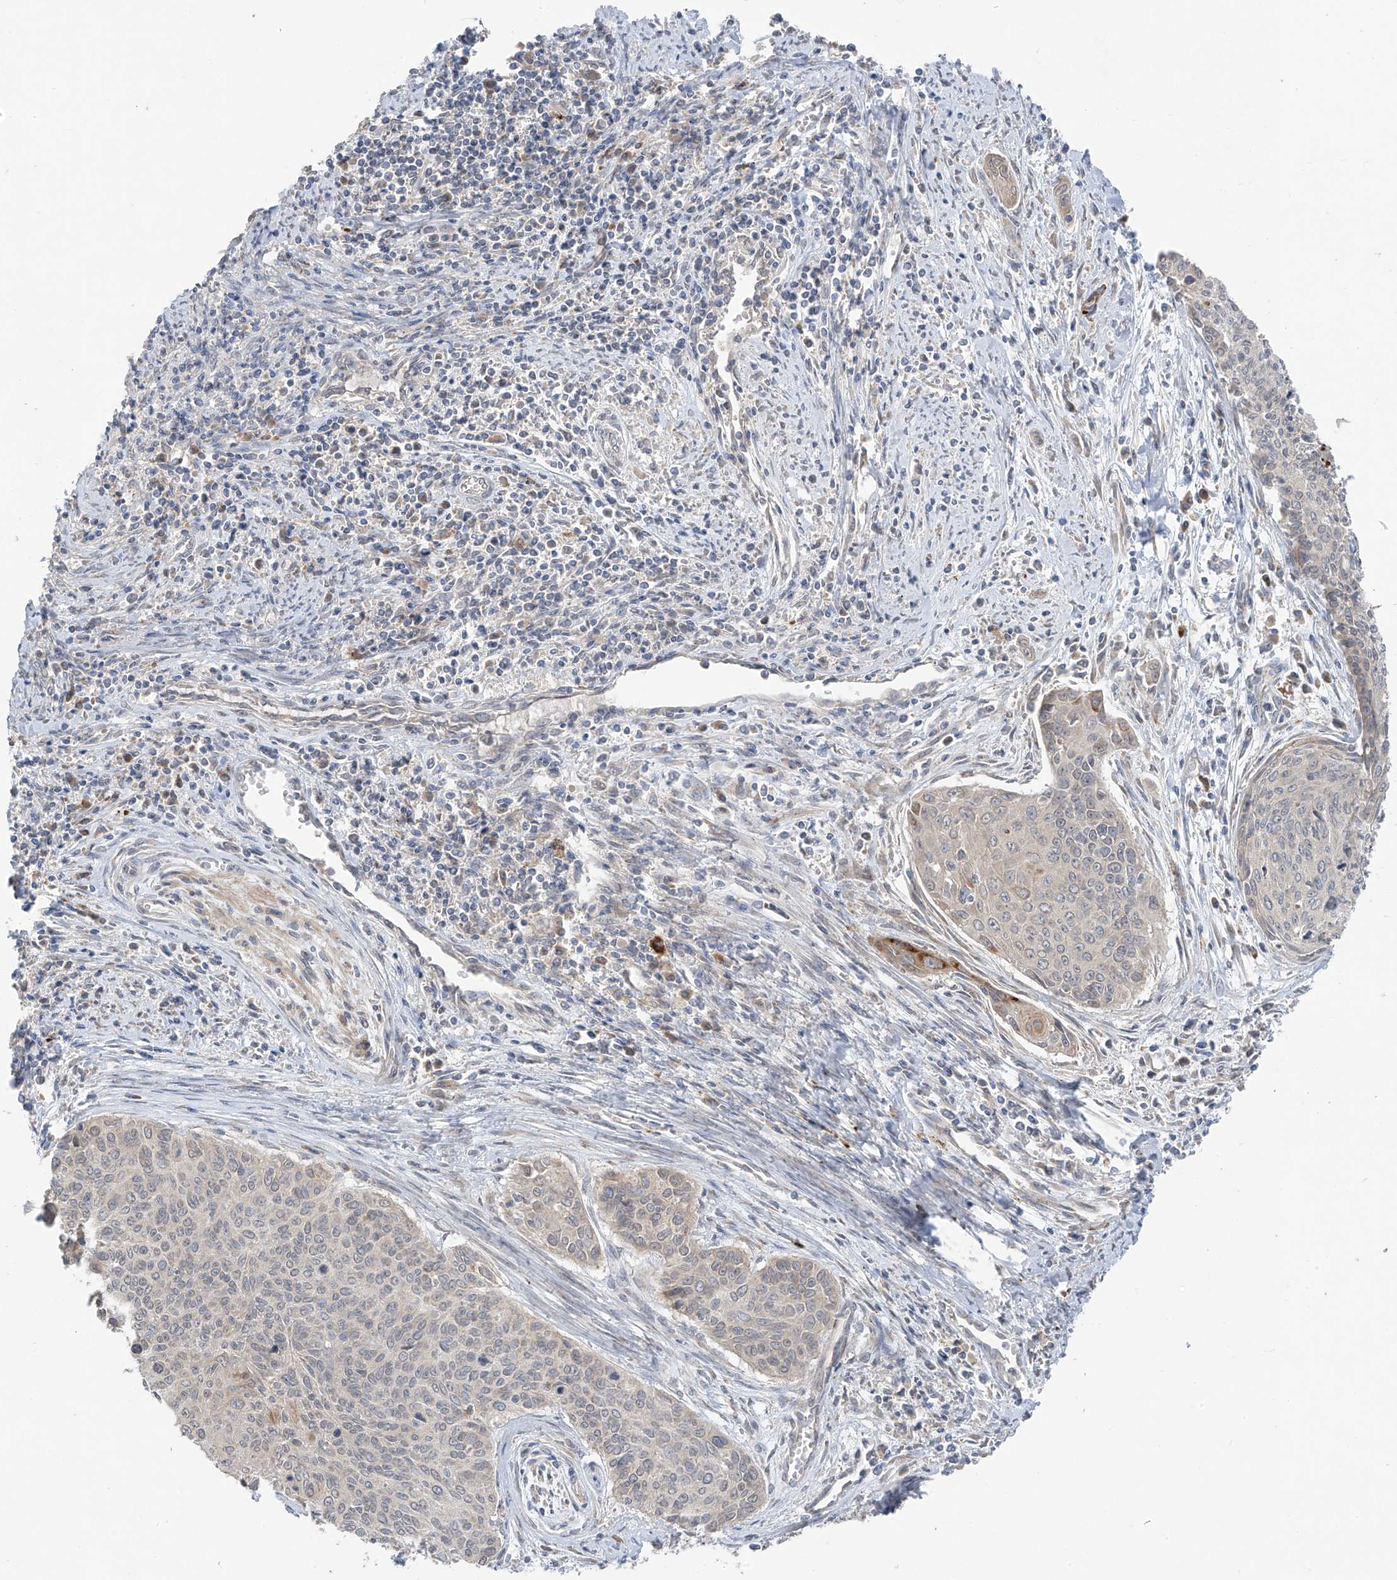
{"staining": {"intensity": "moderate", "quantity": "<25%", "location": "cytoplasmic/membranous"}, "tissue": "cervical cancer", "cell_type": "Tumor cells", "image_type": "cancer", "snomed": [{"axis": "morphology", "description": "Squamous cell carcinoma, NOS"}, {"axis": "topography", "description": "Cervix"}], "caption": "Immunohistochemical staining of human squamous cell carcinoma (cervical) exhibits low levels of moderate cytoplasmic/membranous positivity in about <25% of tumor cells.", "gene": "NALCN", "patient": {"sex": "female", "age": 55}}